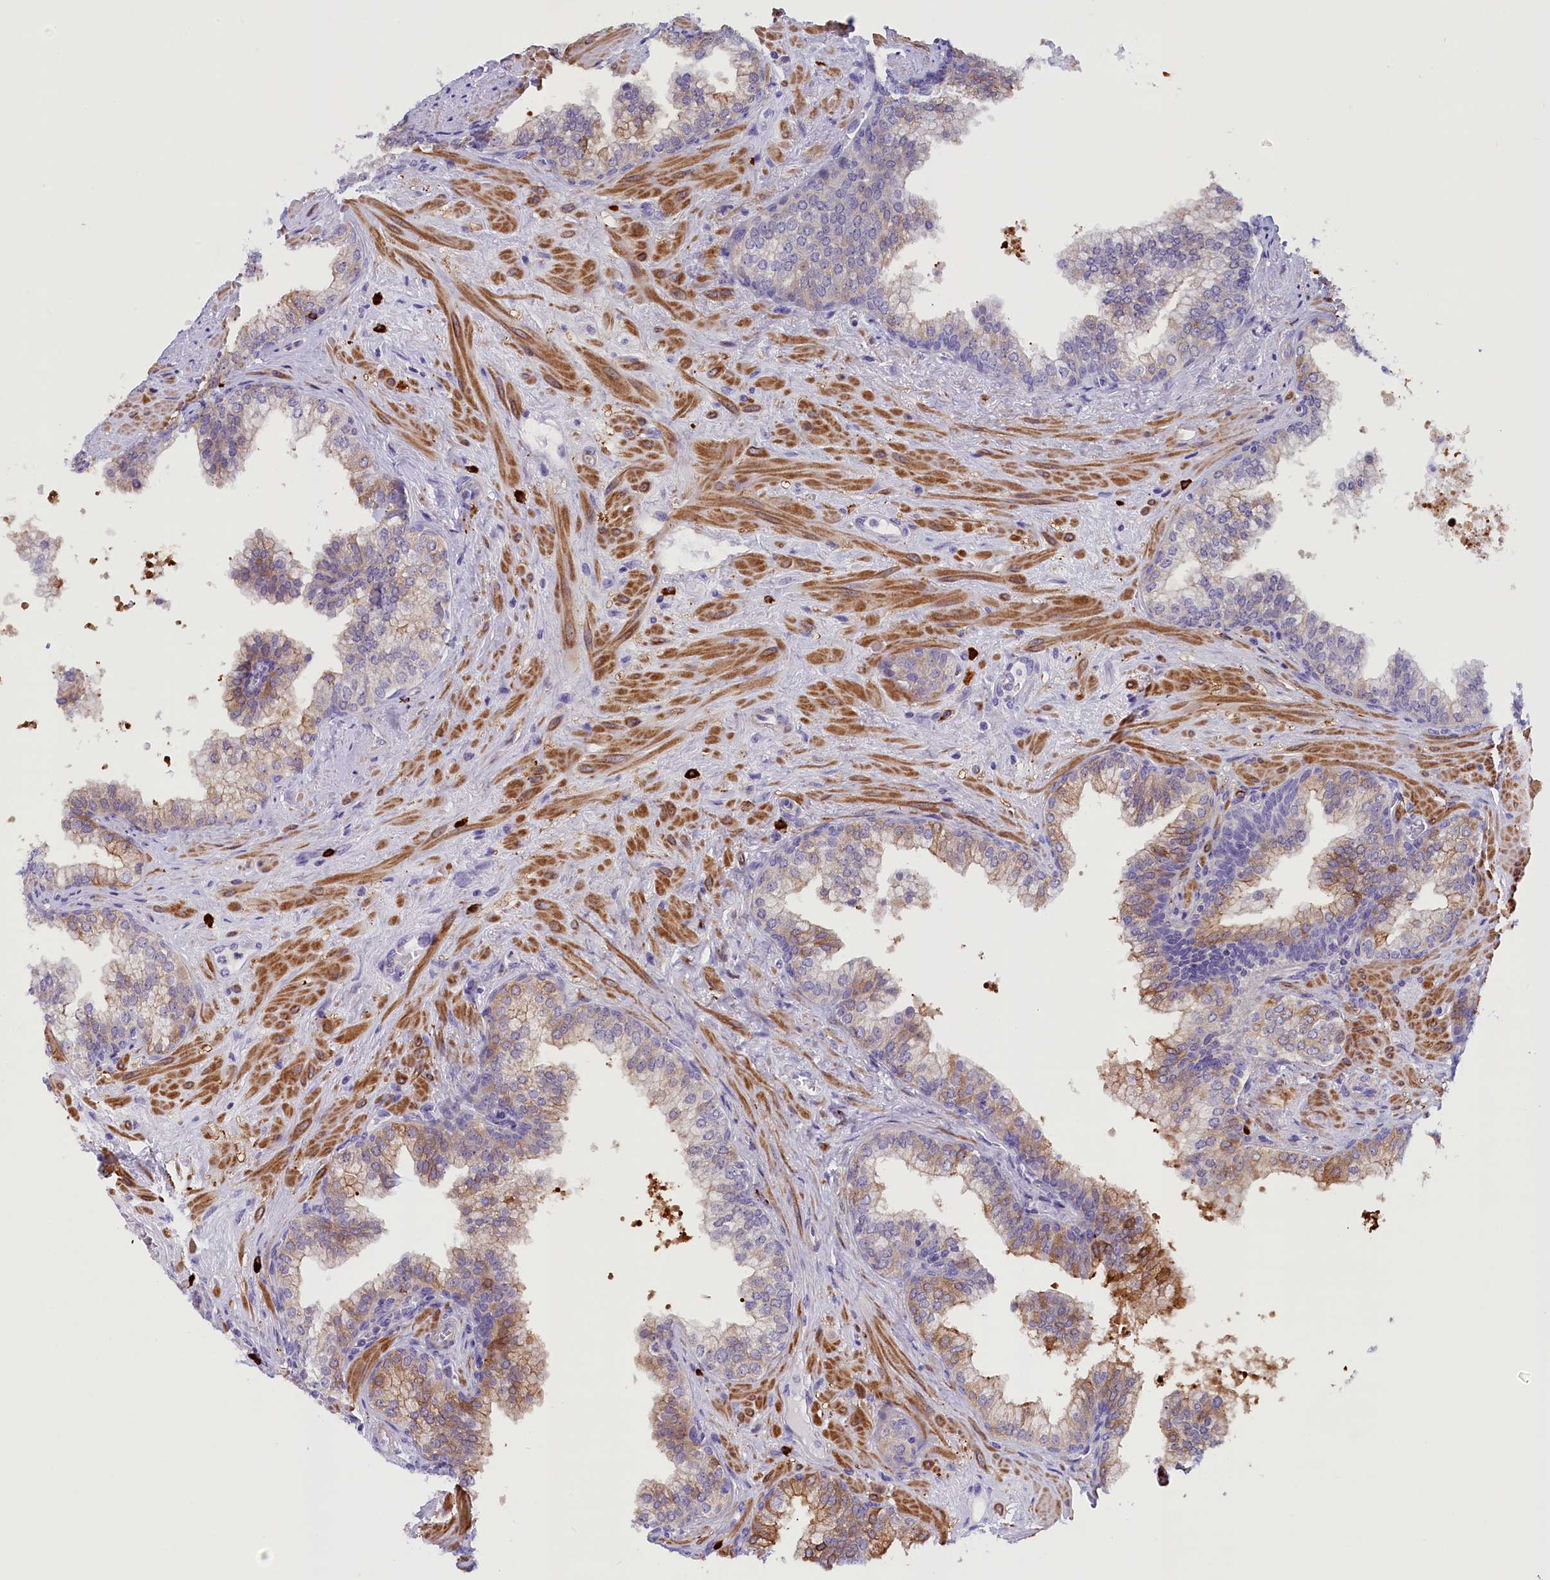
{"staining": {"intensity": "moderate", "quantity": "<25%", "location": "cytoplasmic/membranous"}, "tissue": "prostate", "cell_type": "Glandular cells", "image_type": "normal", "snomed": [{"axis": "morphology", "description": "Normal tissue, NOS"}, {"axis": "topography", "description": "Prostate"}], "caption": "Immunohistochemistry (IHC) histopathology image of normal prostate: human prostate stained using IHC shows low levels of moderate protein expression localized specifically in the cytoplasmic/membranous of glandular cells, appearing as a cytoplasmic/membranous brown color.", "gene": "RTTN", "patient": {"sex": "male", "age": 60}}